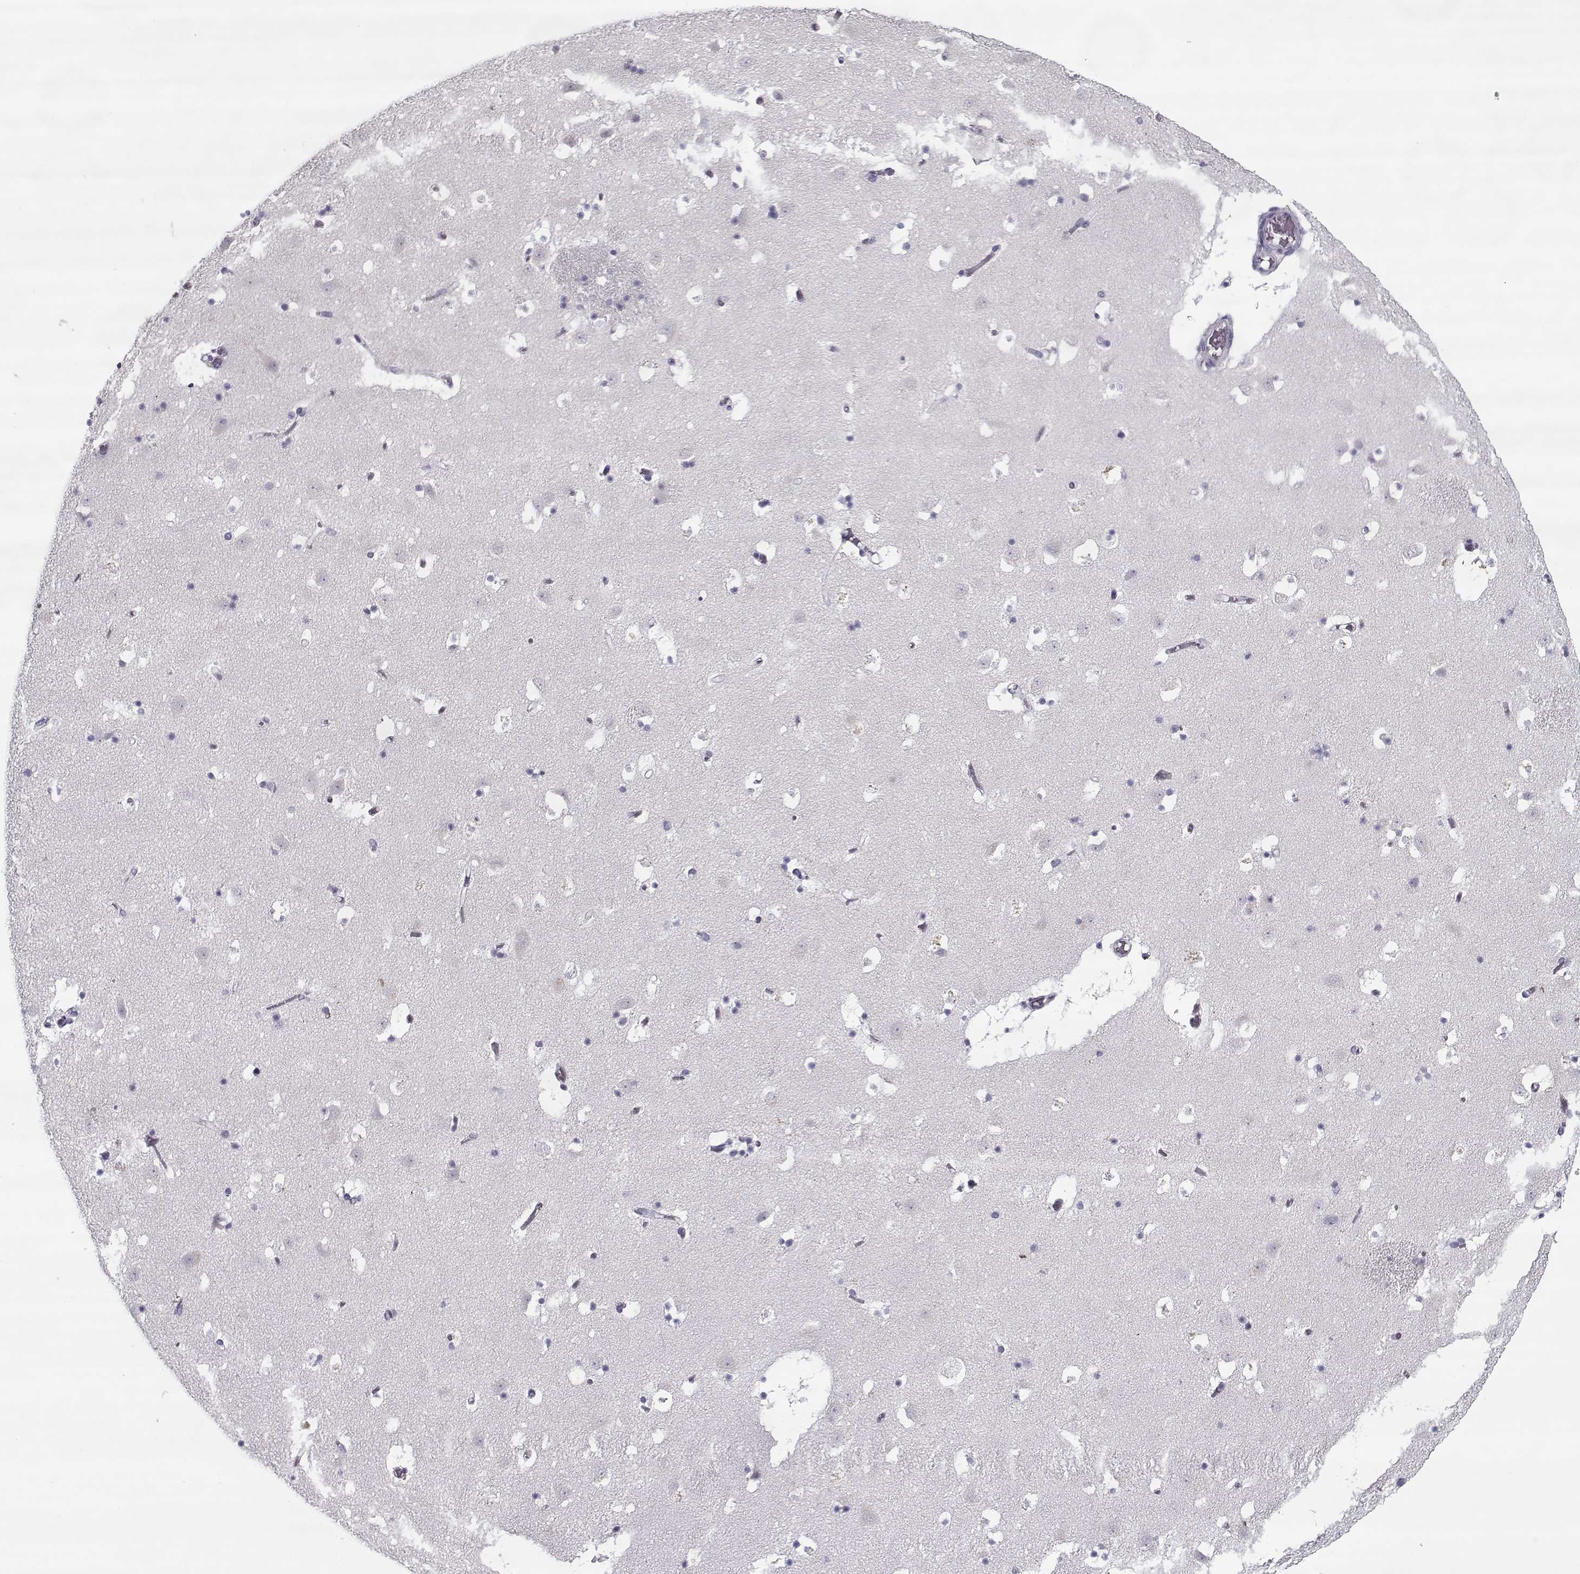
{"staining": {"intensity": "negative", "quantity": "none", "location": "none"}, "tissue": "caudate", "cell_type": "Glial cells", "image_type": "normal", "snomed": [{"axis": "morphology", "description": "Normal tissue, NOS"}, {"axis": "topography", "description": "Lateral ventricle wall"}], "caption": "A high-resolution photomicrograph shows IHC staining of benign caudate, which shows no significant positivity in glial cells.", "gene": "SPACA9", "patient": {"sex": "female", "age": 42}}